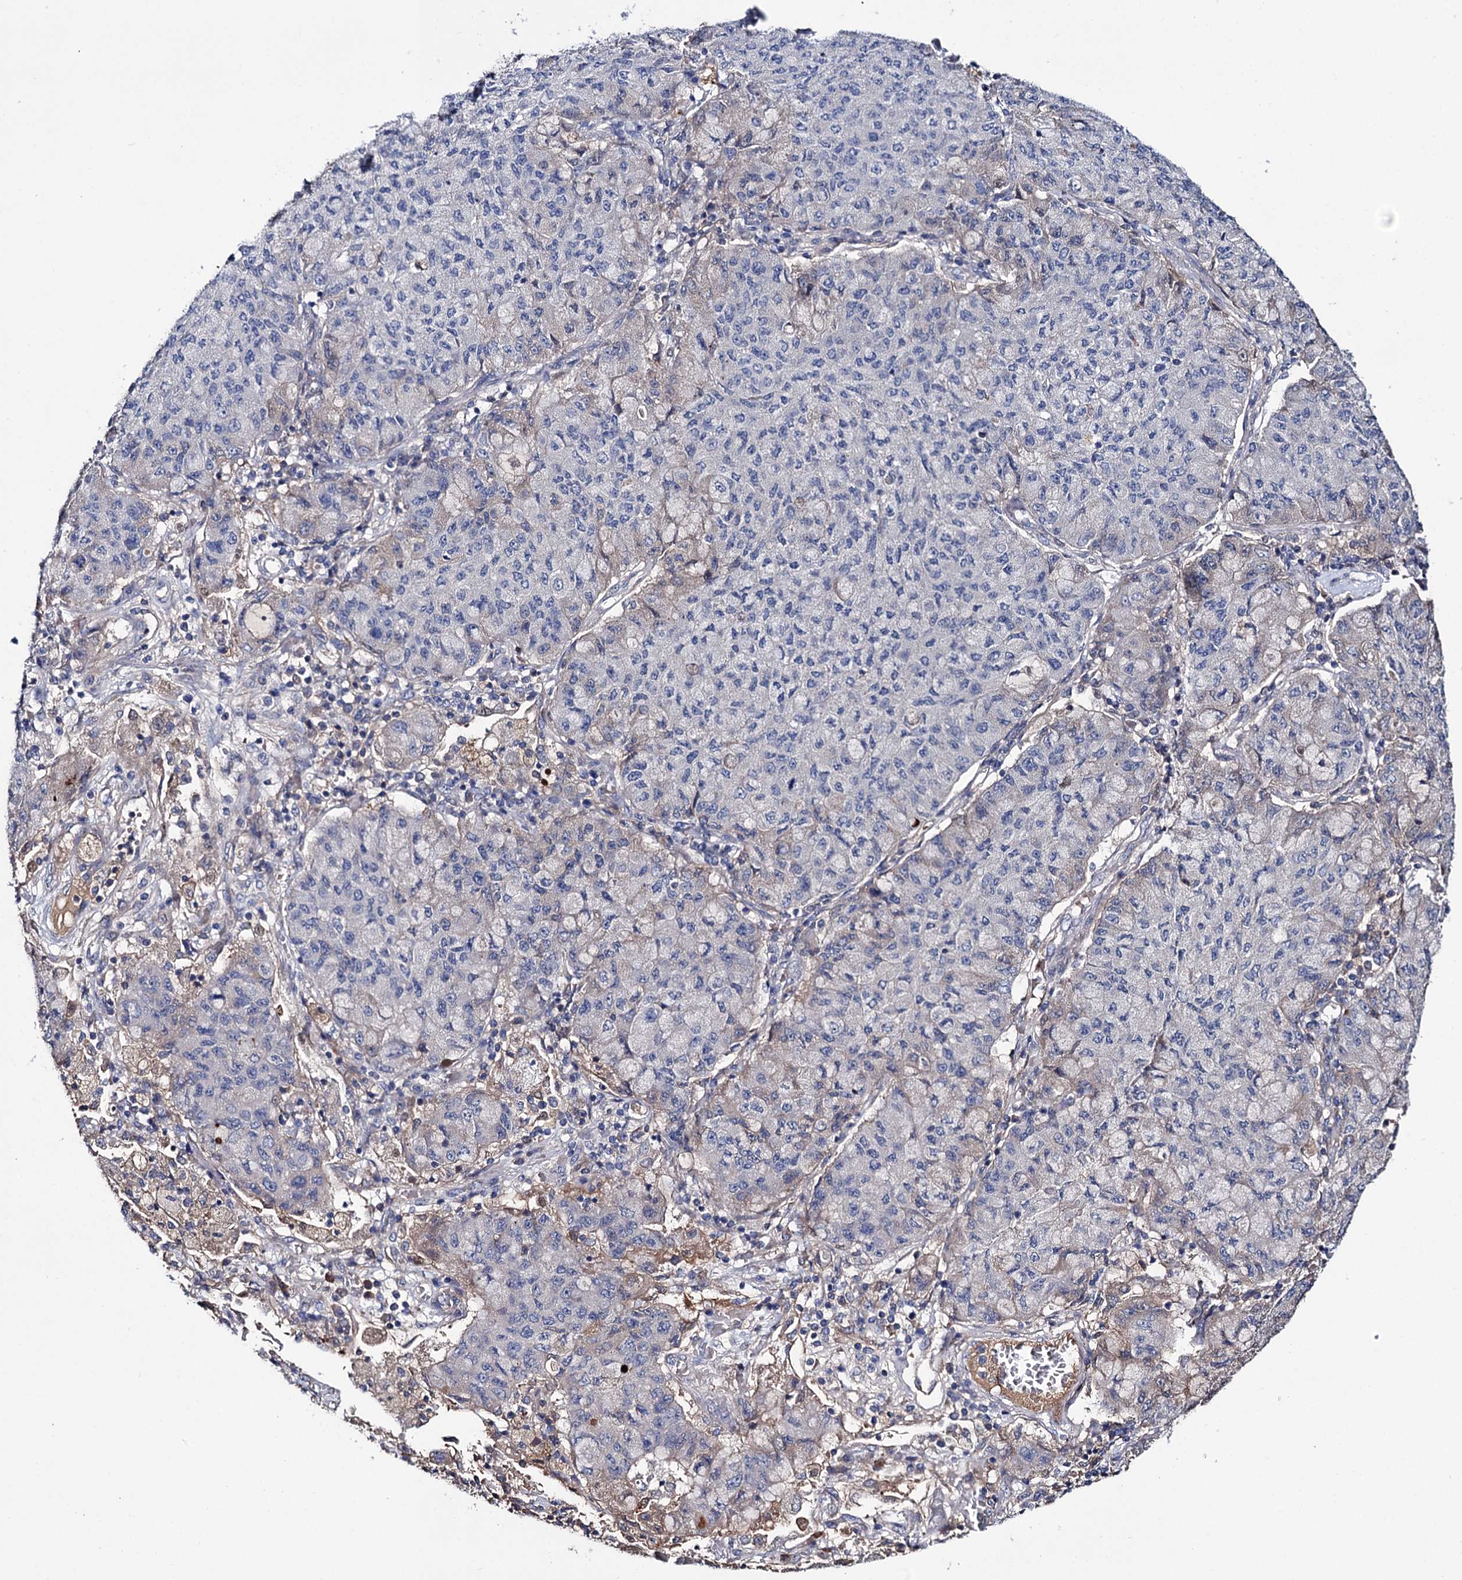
{"staining": {"intensity": "negative", "quantity": "none", "location": "none"}, "tissue": "lung cancer", "cell_type": "Tumor cells", "image_type": "cancer", "snomed": [{"axis": "morphology", "description": "Squamous cell carcinoma, NOS"}, {"axis": "topography", "description": "Lung"}], "caption": "IHC of lung cancer (squamous cell carcinoma) displays no positivity in tumor cells.", "gene": "PPP1R32", "patient": {"sex": "male", "age": 74}}